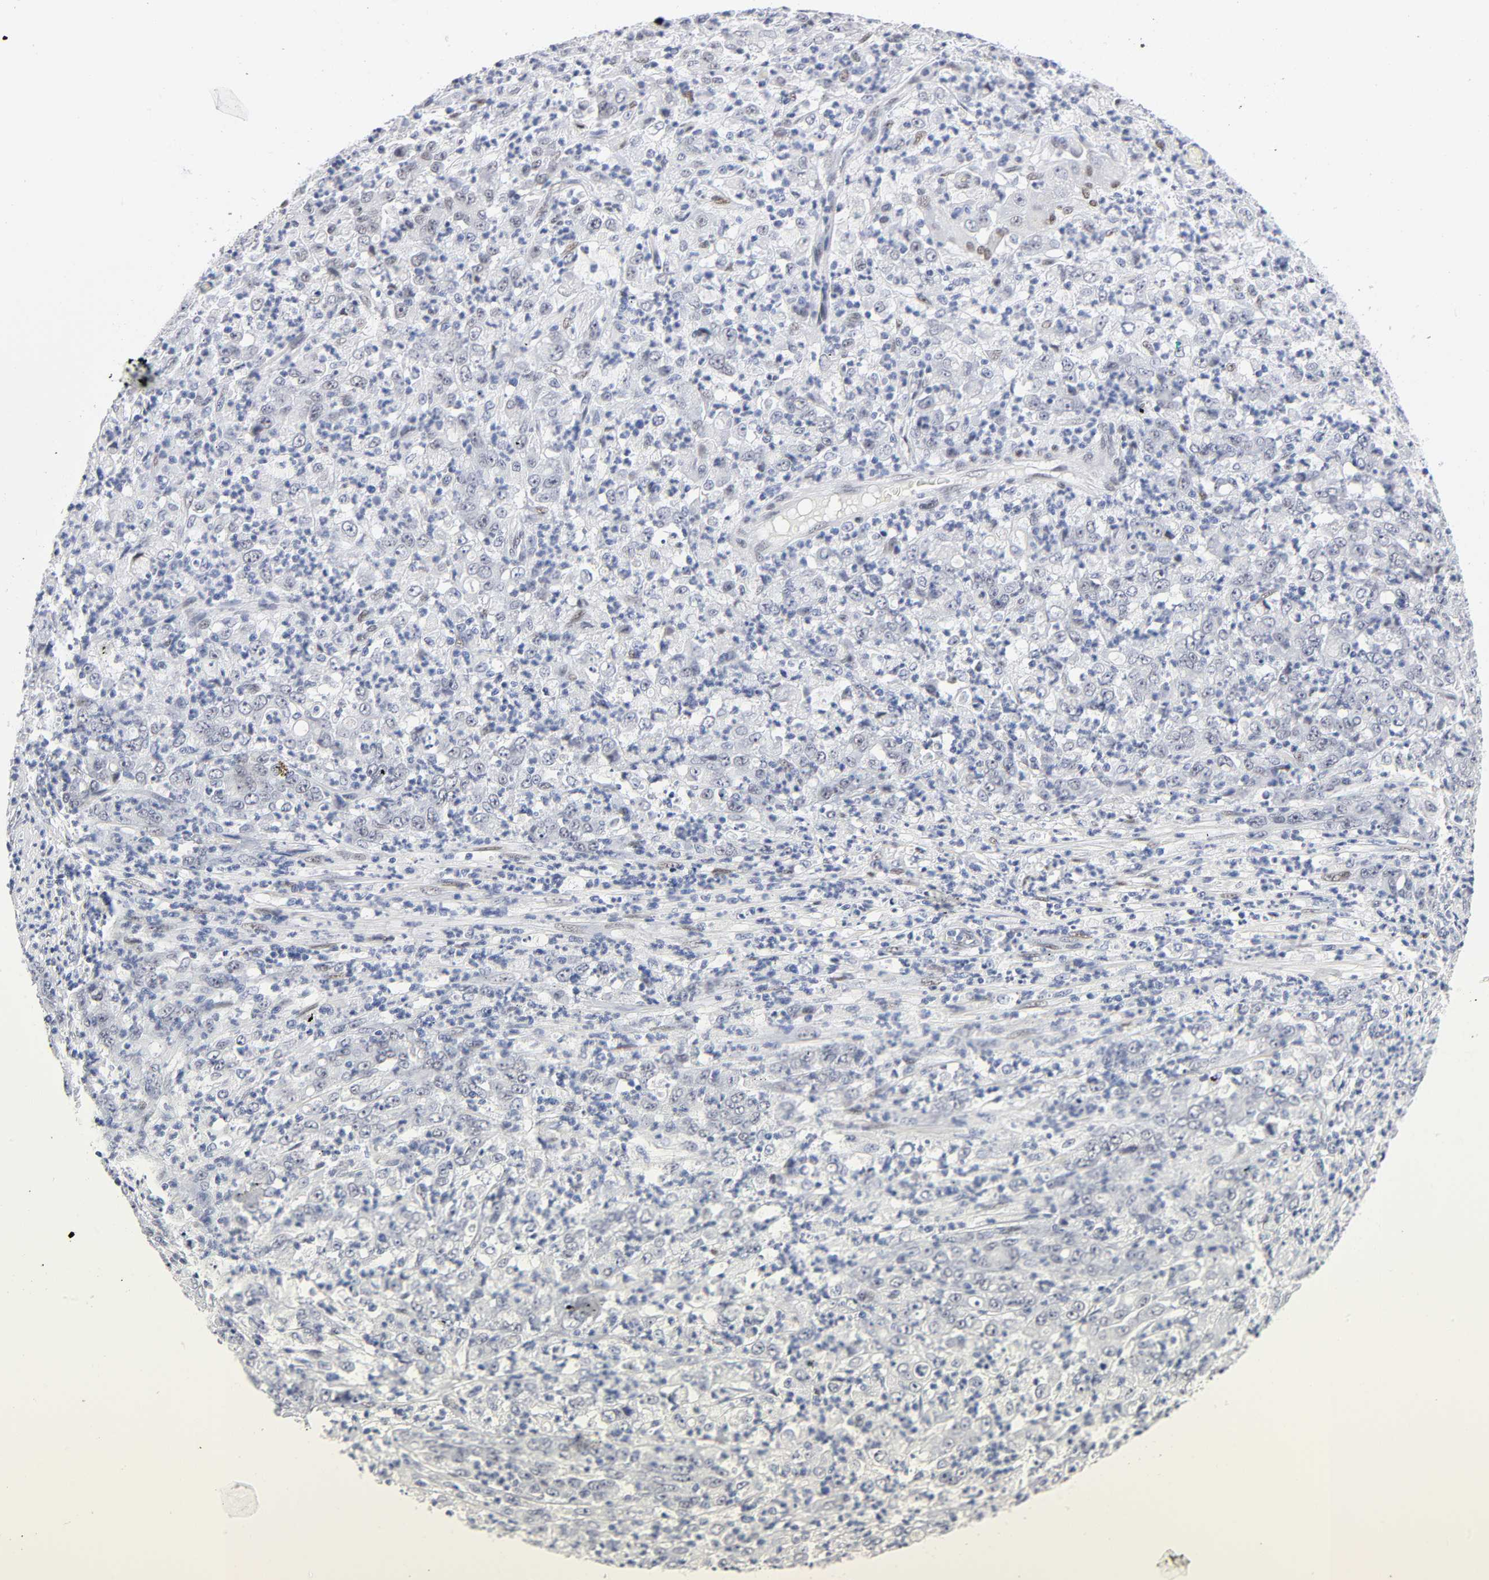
{"staining": {"intensity": "negative", "quantity": "none", "location": "none"}, "tissue": "stomach cancer", "cell_type": "Tumor cells", "image_type": "cancer", "snomed": [{"axis": "morphology", "description": "Adenocarcinoma, NOS"}, {"axis": "topography", "description": "Stomach, lower"}], "caption": "Stomach adenocarcinoma stained for a protein using immunohistochemistry exhibits no expression tumor cells.", "gene": "NFIC", "patient": {"sex": "female", "age": 71}}